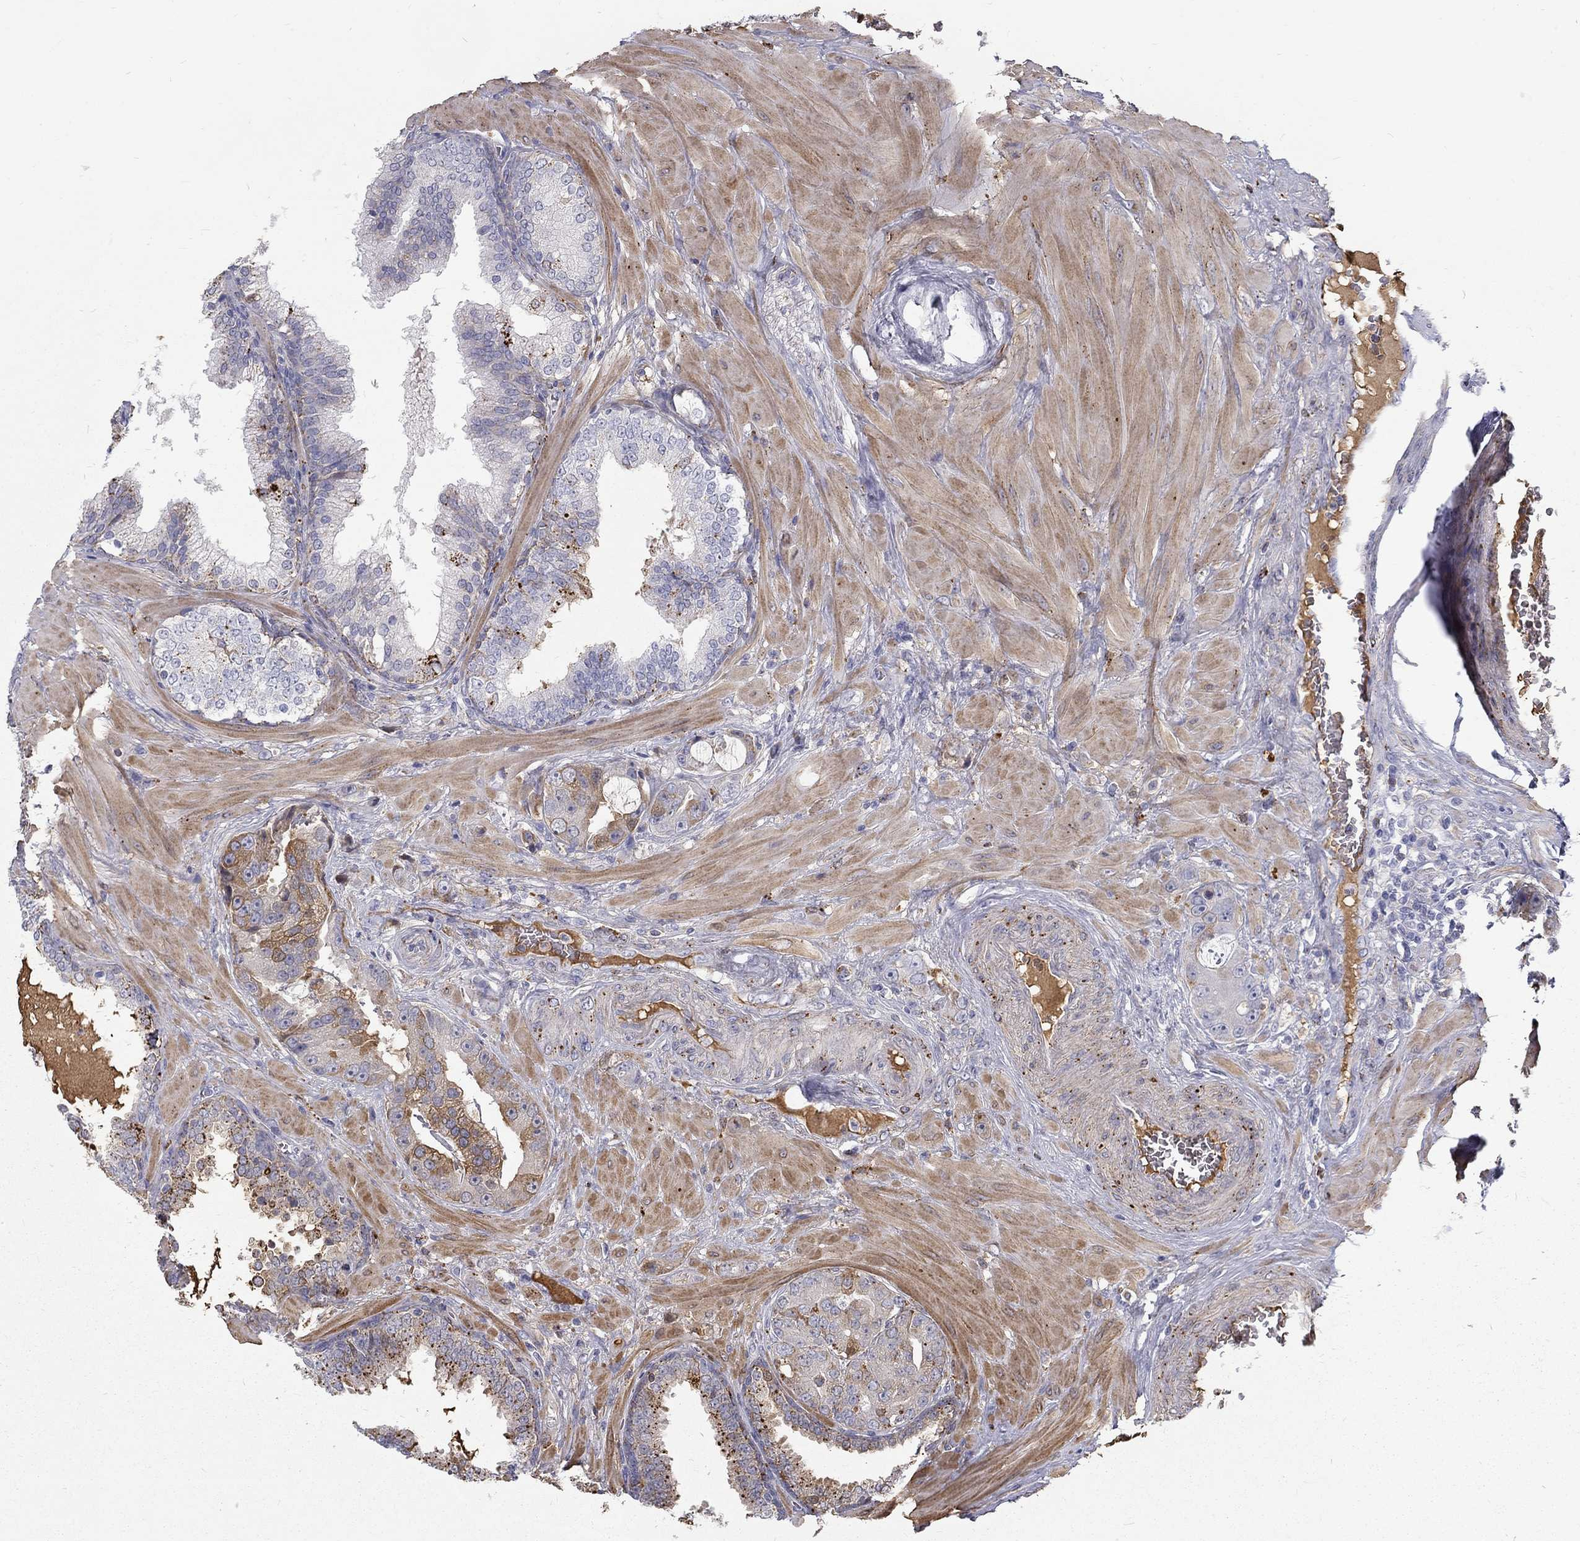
{"staining": {"intensity": "strong", "quantity": "<25%", "location": "cytoplasmic/membranous"}, "tissue": "prostate cancer", "cell_type": "Tumor cells", "image_type": "cancer", "snomed": [{"axis": "morphology", "description": "Adenocarcinoma, NOS"}, {"axis": "topography", "description": "Prostate"}], "caption": "Prostate cancer tissue shows strong cytoplasmic/membranous positivity in approximately <25% of tumor cells The protein of interest is shown in brown color, while the nuclei are stained blue.", "gene": "EPDR1", "patient": {"sex": "male", "age": 57}}